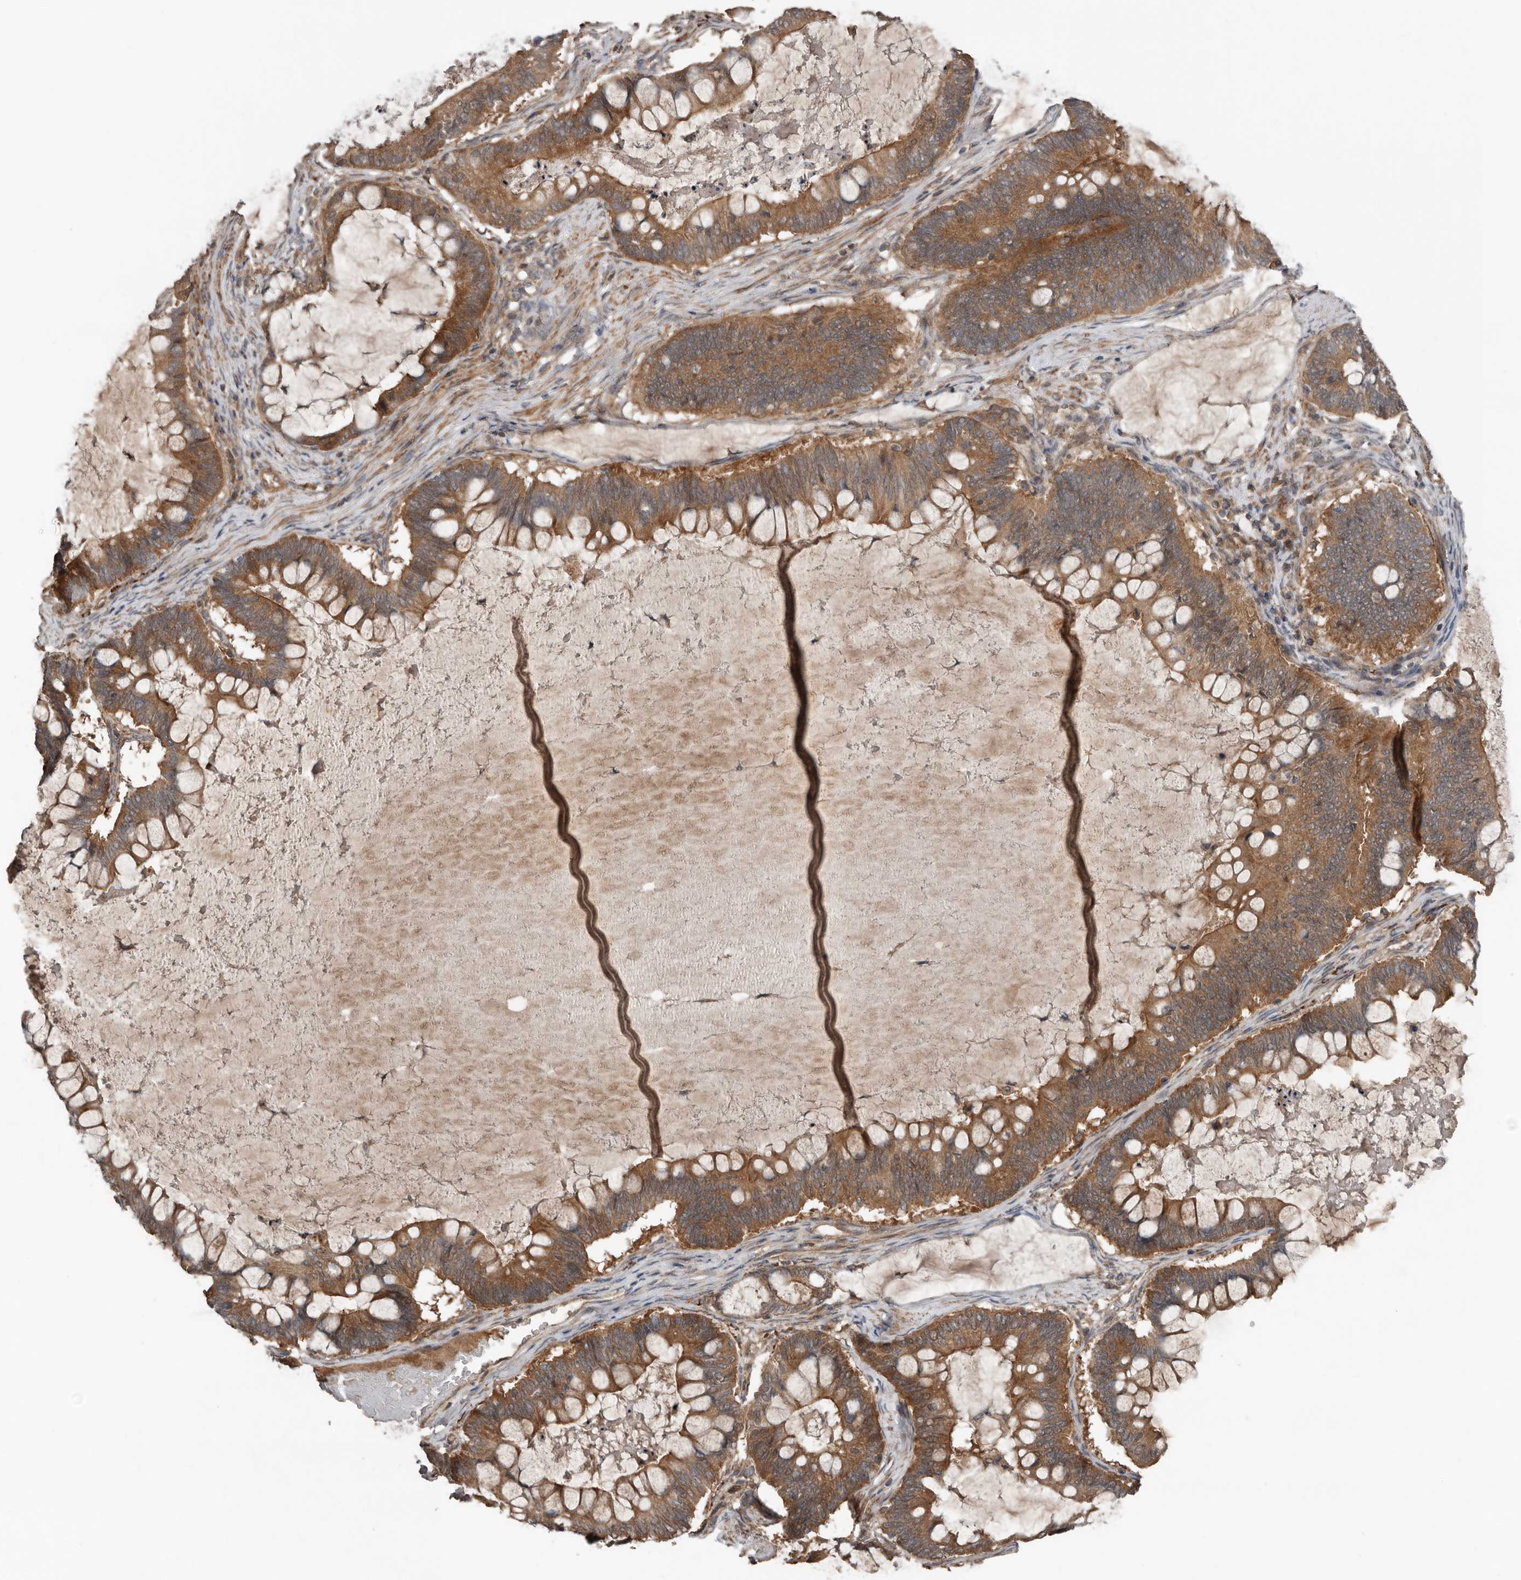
{"staining": {"intensity": "moderate", "quantity": ">75%", "location": "cytoplasmic/membranous"}, "tissue": "ovarian cancer", "cell_type": "Tumor cells", "image_type": "cancer", "snomed": [{"axis": "morphology", "description": "Cystadenocarcinoma, mucinous, NOS"}, {"axis": "topography", "description": "Ovary"}], "caption": "Immunohistochemistry (IHC) staining of ovarian cancer (mucinous cystadenocarcinoma), which shows medium levels of moderate cytoplasmic/membranous staining in approximately >75% of tumor cells indicating moderate cytoplasmic/membranous protein expression. The staining was performed using DAB (brown) for protein detection and nuclei were counterstained in hematoxylin (blue).", "gene": "DNAJB4", "patient": {"sex": "female", "age": 61}}